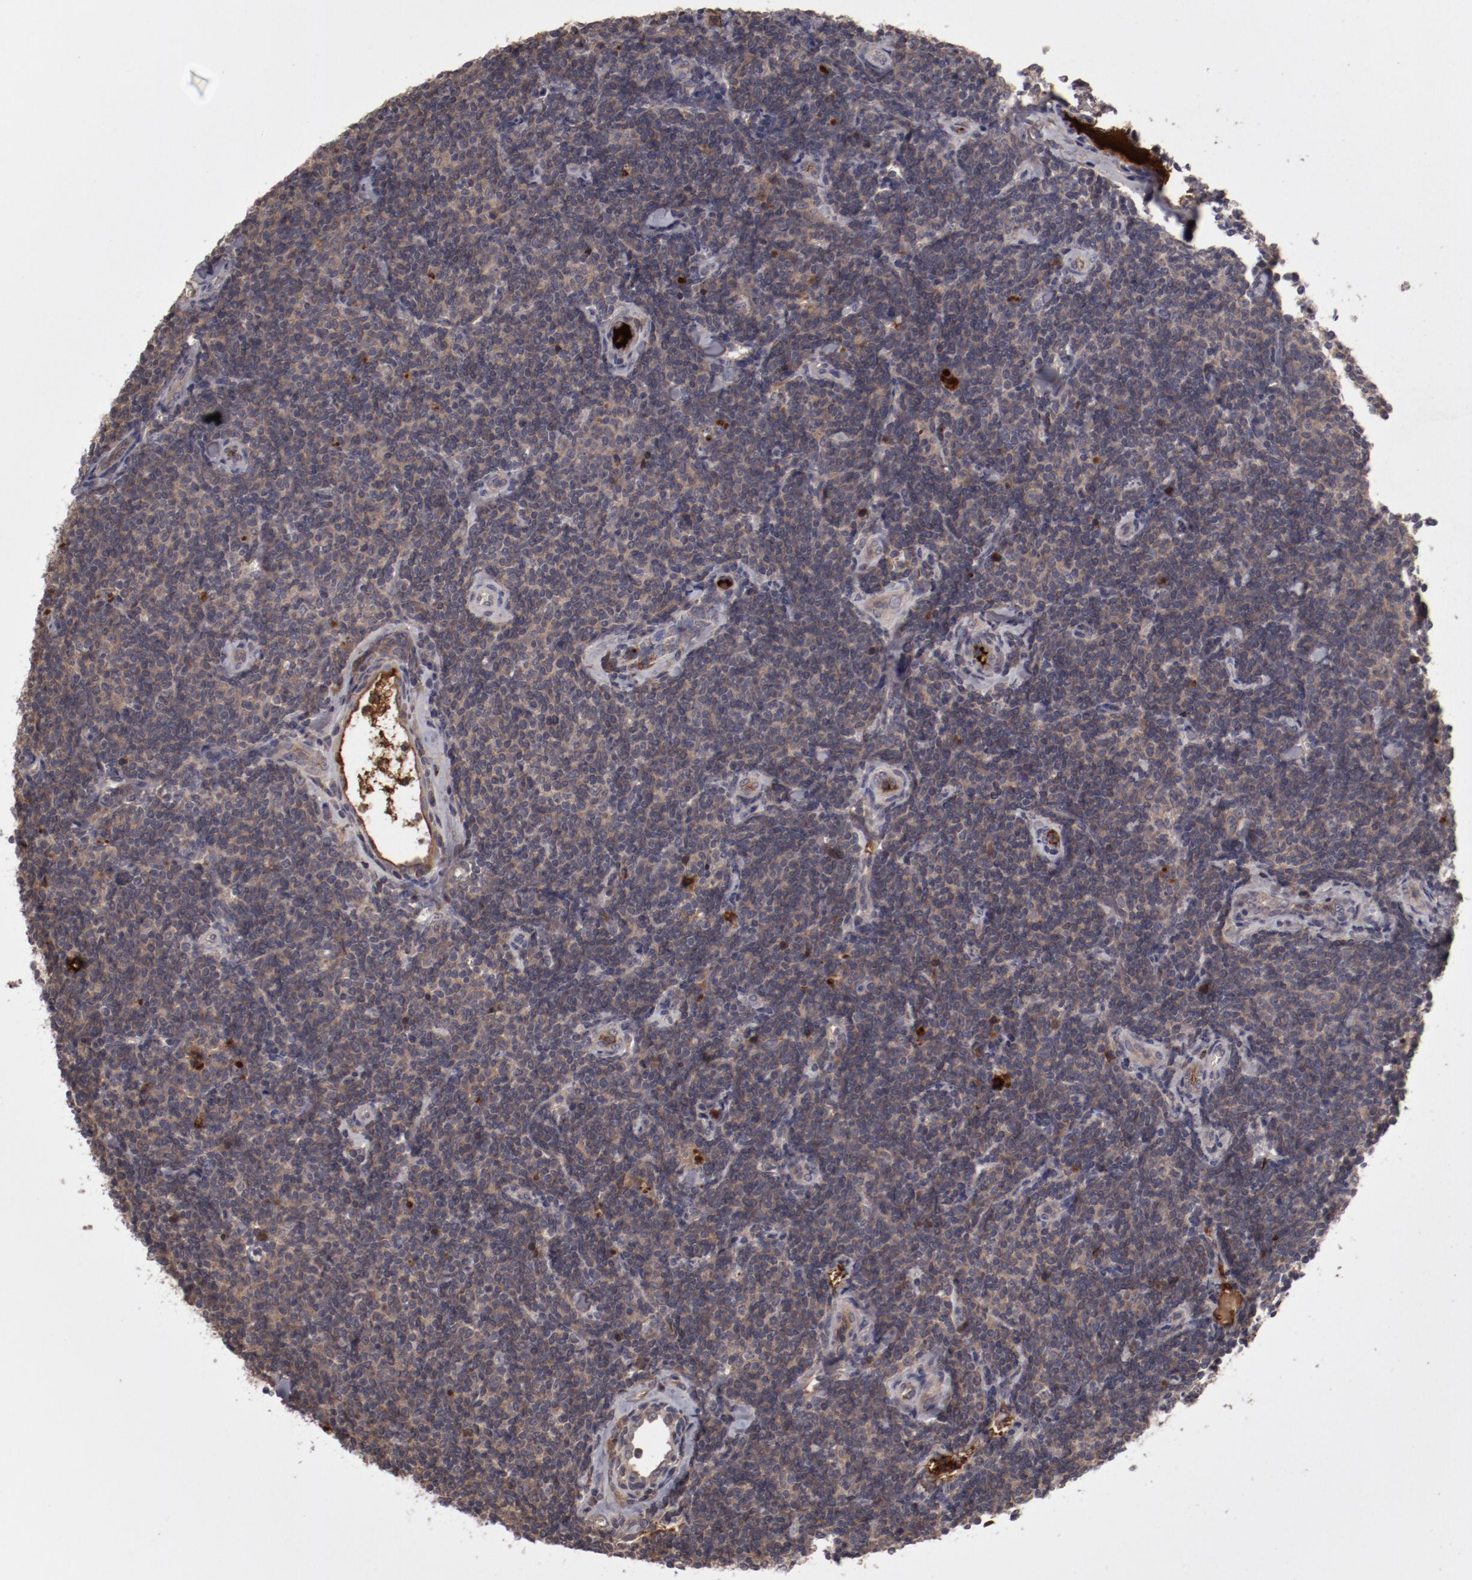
{"staining": {"intensity": "weak", "quantity": ">75%", "location": "cytoplasmic/membranous"}, "tissue": "lymphoma", "cell_type": "Tumor cells", "image_type": "cancer", "snomed": [{"axis": "morphology", "description": "Malignant lymphoma, non-Hodgkin's type, Low grade"}, {"axis": "topography", "description": "Lymph node"}], "caption": "Human low-grade malignant lymphoma, non-Hodgkin's type stained with a brown dye demonstrates weak cytoplasmic/membranous positive positivity in approximately >75% of tumor cells.", "gene": "CP", "patient": {"sex": "female", "age": 56}}